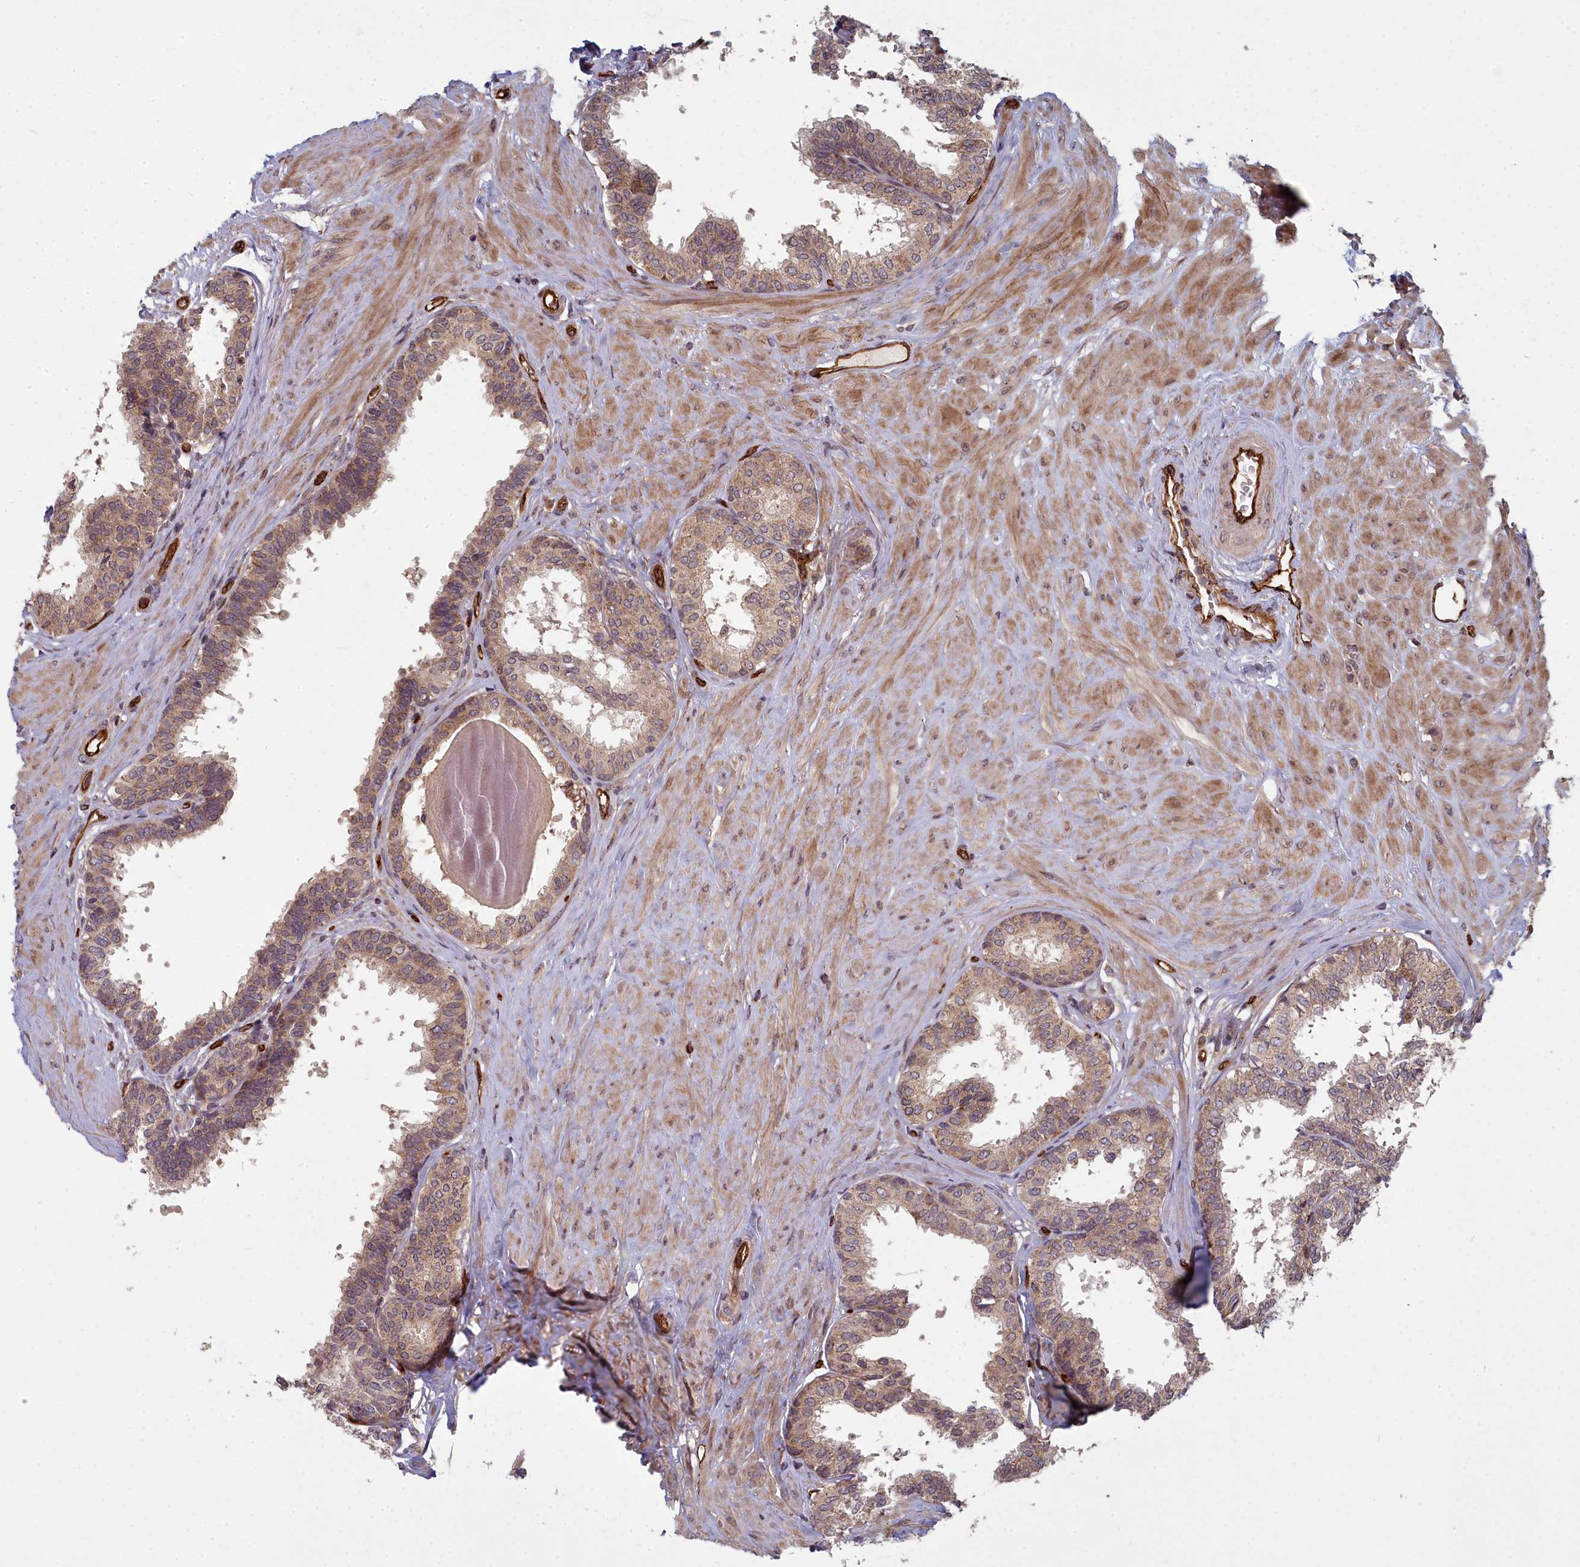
{"staining": {"intensity": "moderate", "quantity": ">75%", "location": "cytoplasmic/membranous"}, "tissue": "prostate", "cell_type": "Glandular cells", "image_type": "normal", "snomed": [{"axis": "morphology", "description": "Normal tissue, NOS"}, {"axis": "topography", "description": "Prostate"}], "caption": "Protein analysis of benign prostate displays moderate cytoplasmic/membranous staining in about >75% of glandular cells.", "gene": "TSPYL4", "patient": {"sex": "male", "age": 48}}